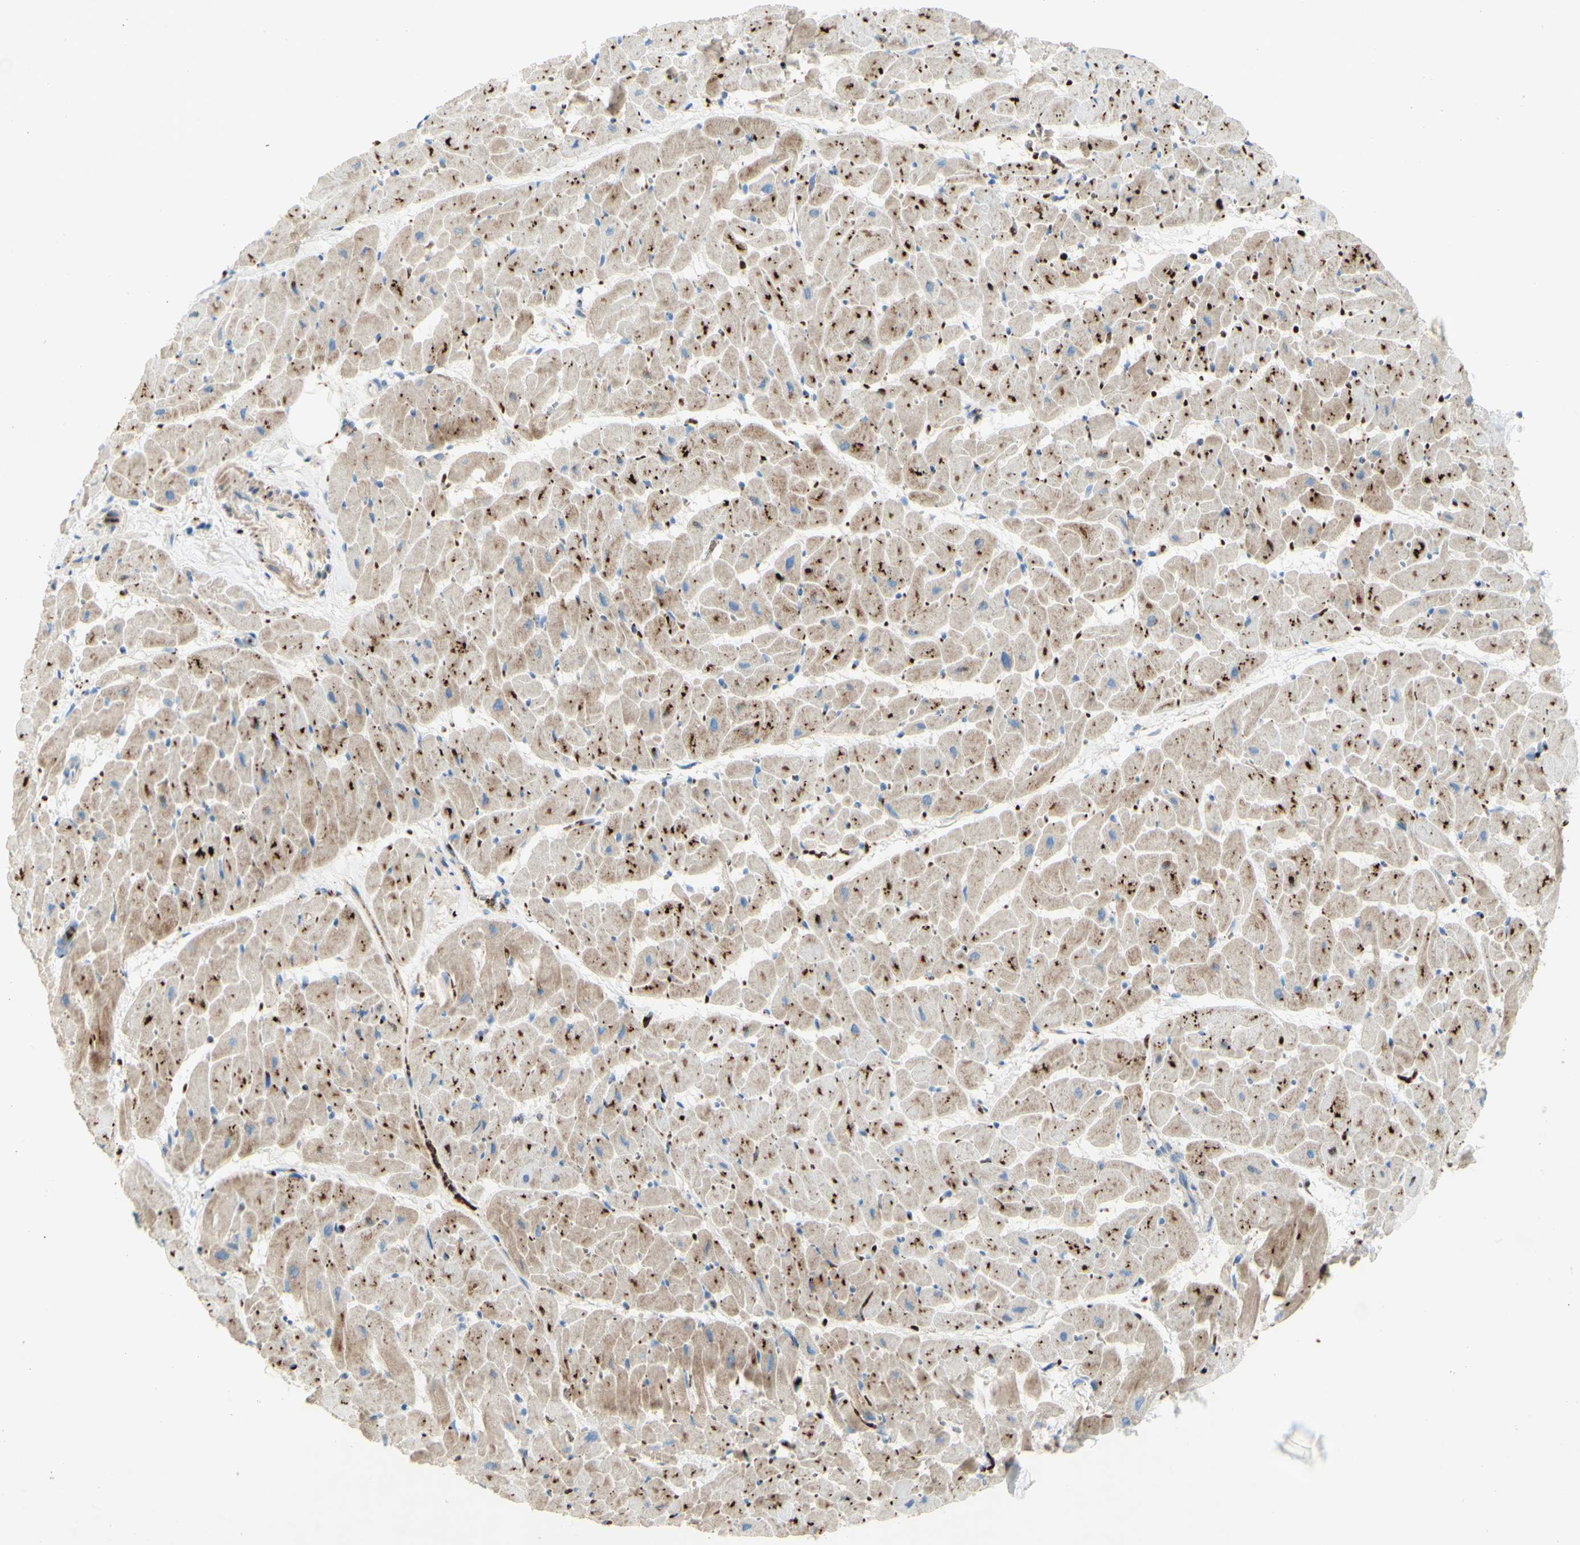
{"staining": {"intensity": "strong", "quantity": "<25%", "location": "cytoplasmic/membranous"}, "tissue": "heart muscle", "cell_type": "Cardiomyocytes", "image_type": "normal", "snomed": [{"axis": "morphology", "description": "Normal tissue, NOS"}, {"axis": "topography", "description": "Heart"}], "caption": "Protein staining shows strong cytoplasmic/membranous expression in approximately <25% of cardiomyocytes in unremarkable heart muscle.", "gene": "GAN", "patient": {"sex": "female", "age": 19}}